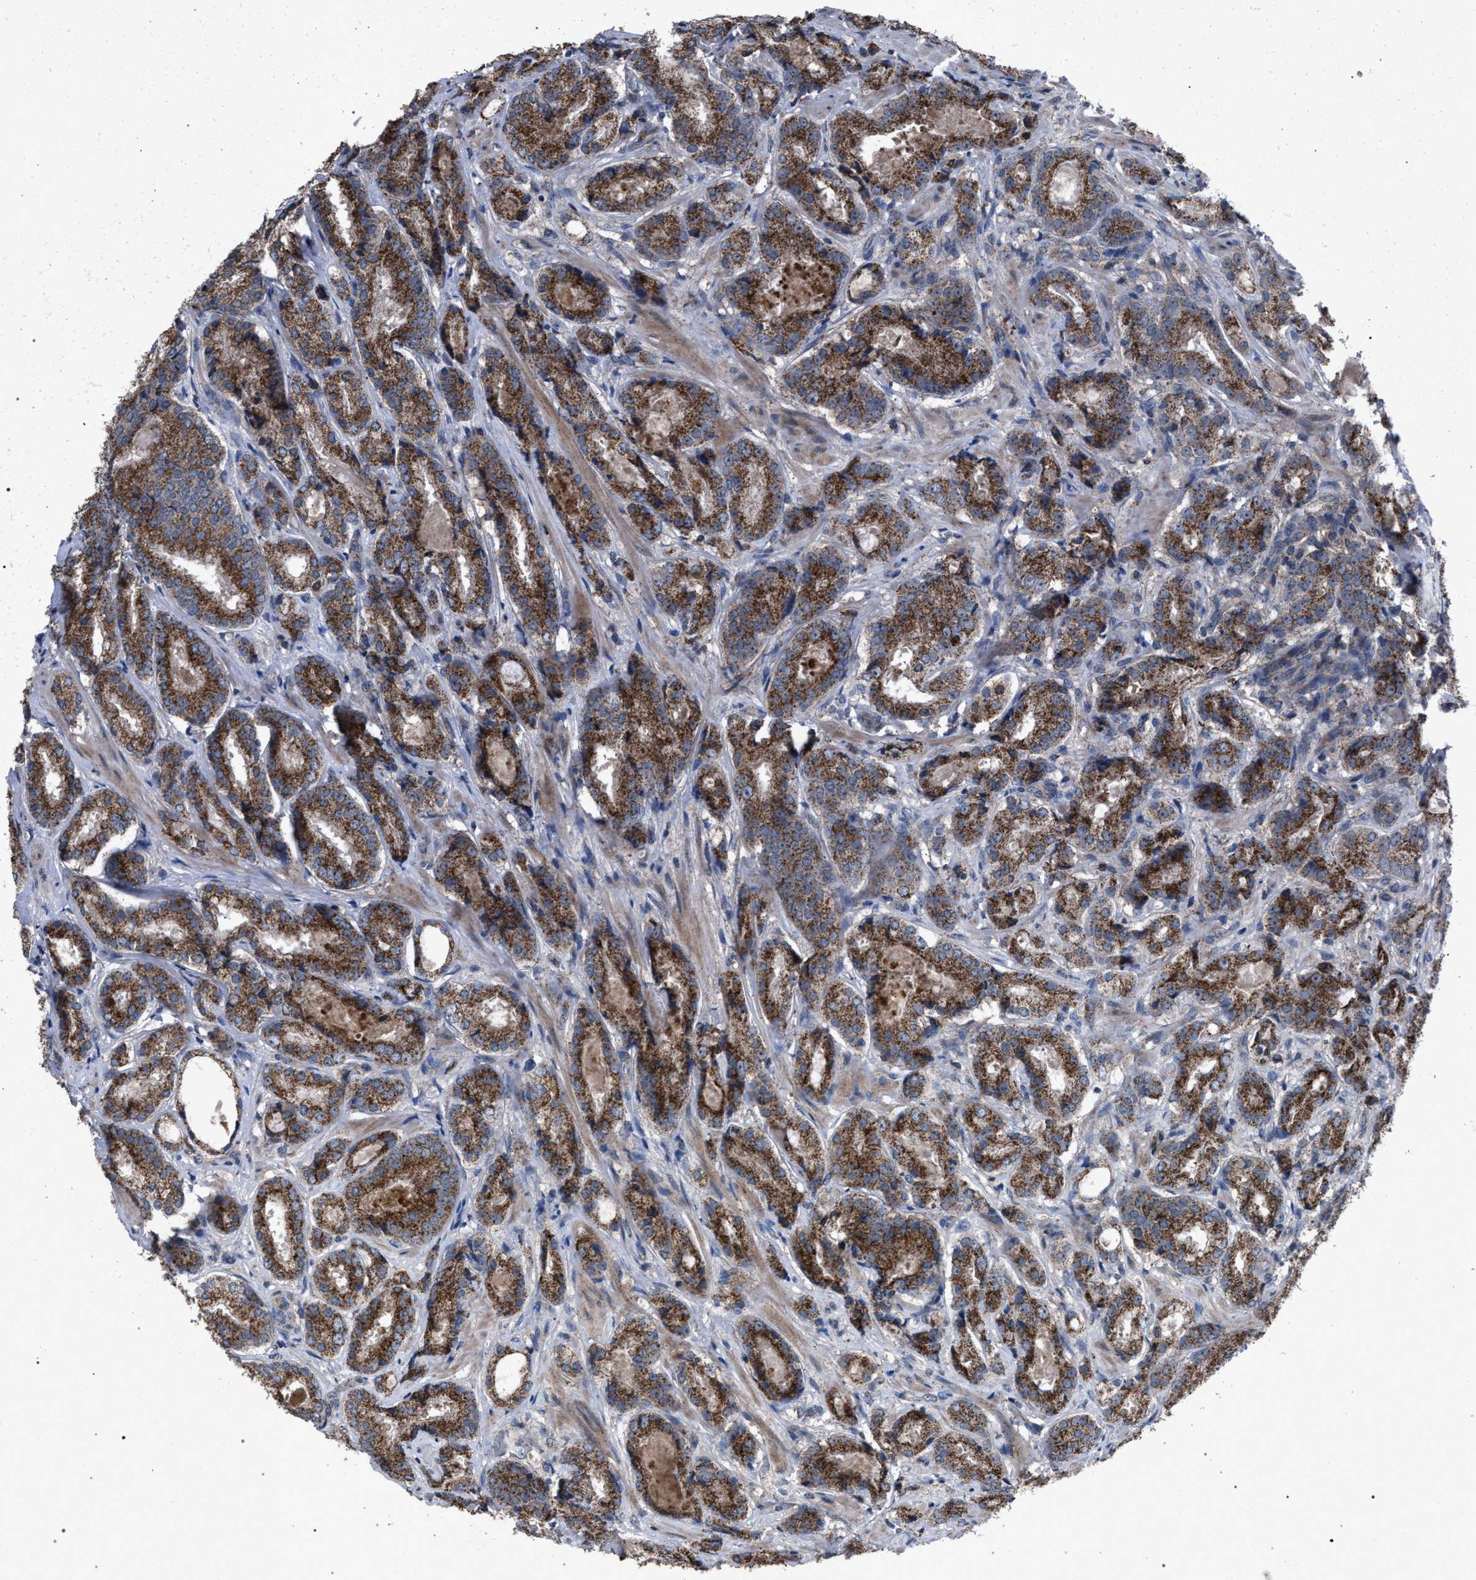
{"staining": {"intensity": "strong", "quantity": ">75%", "location": "cytoplasmic/membranous"}, "tissue": "prostate cancer", "cell_type": "Tumor cells", "image_type": "cancer", "snomed": [{"axis": "morphology", "description": "Adenocarcinoma, Low grade"}, {"axis": "topography", "description": "Prostate"}], "caption": "IHC image of human prostate low-grade adenocarcinoma stained for a protein (brown), which demonstrates high levels of strong cytoplasmic/membranous expression in approximately >75% of tumor cells.", "gene": "HSD17B4", "patient": {"sex": "male", "age": 69}}